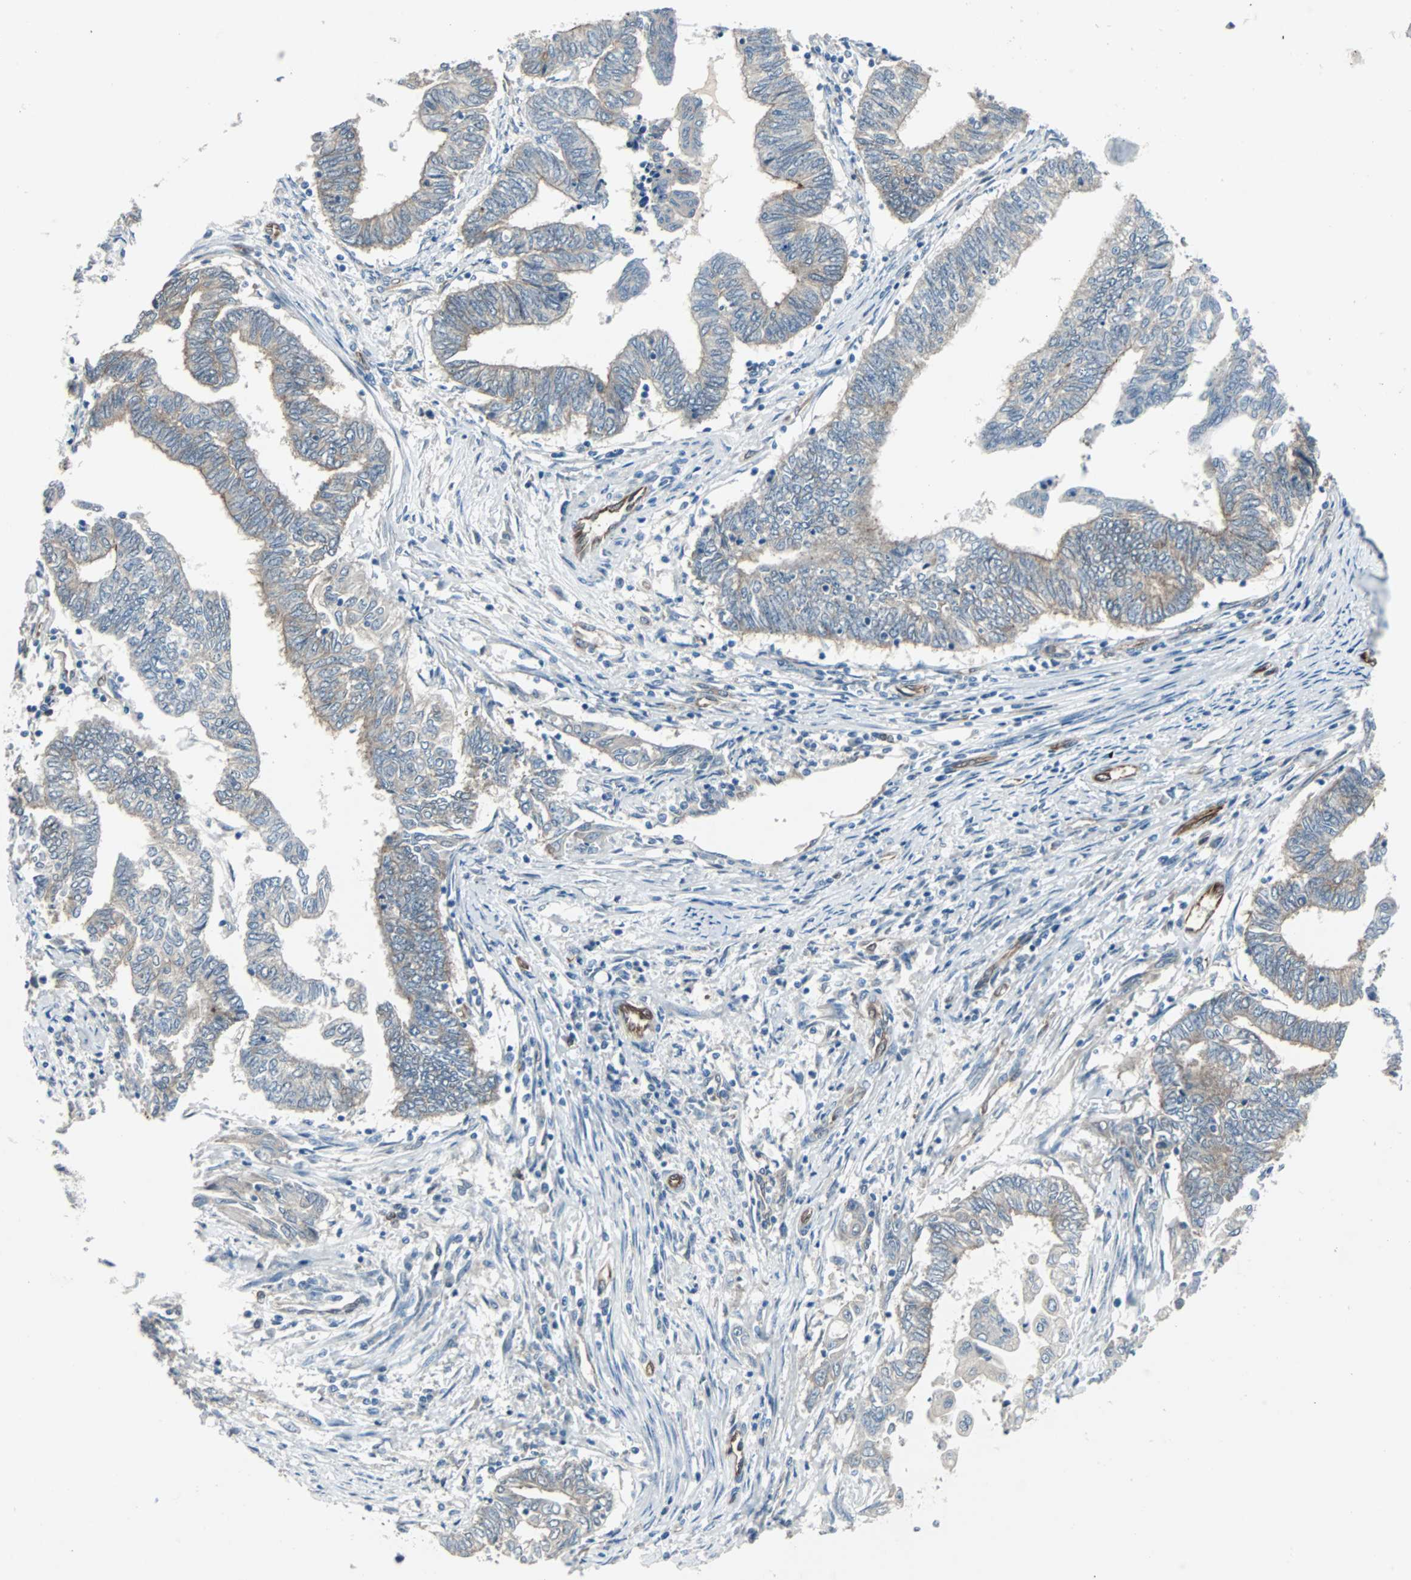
{"staining": {"intensity": "moderate", "quantity": "<25%", "location": "cytoplasmic/membranous"}, "tissue": "endometrial cancer", "cell_type": "Tumor cells", "image_type": "cancer", "snomed": [{"axis": "morphology", "description": "Adenocarcinoma, NOS"}, {"axis": "topography", "description": "Uterus"}, {"axis": "topography", "description": "Endometrium"}], "caption": "Immunohistochemical staining of human endometrial cancer reveals moderate cytoplasmic/membranous protein expression in approximately <25% of tumor cells.", "gene": "SWAP70", "patient": {"sex": "female", "age": 70}}